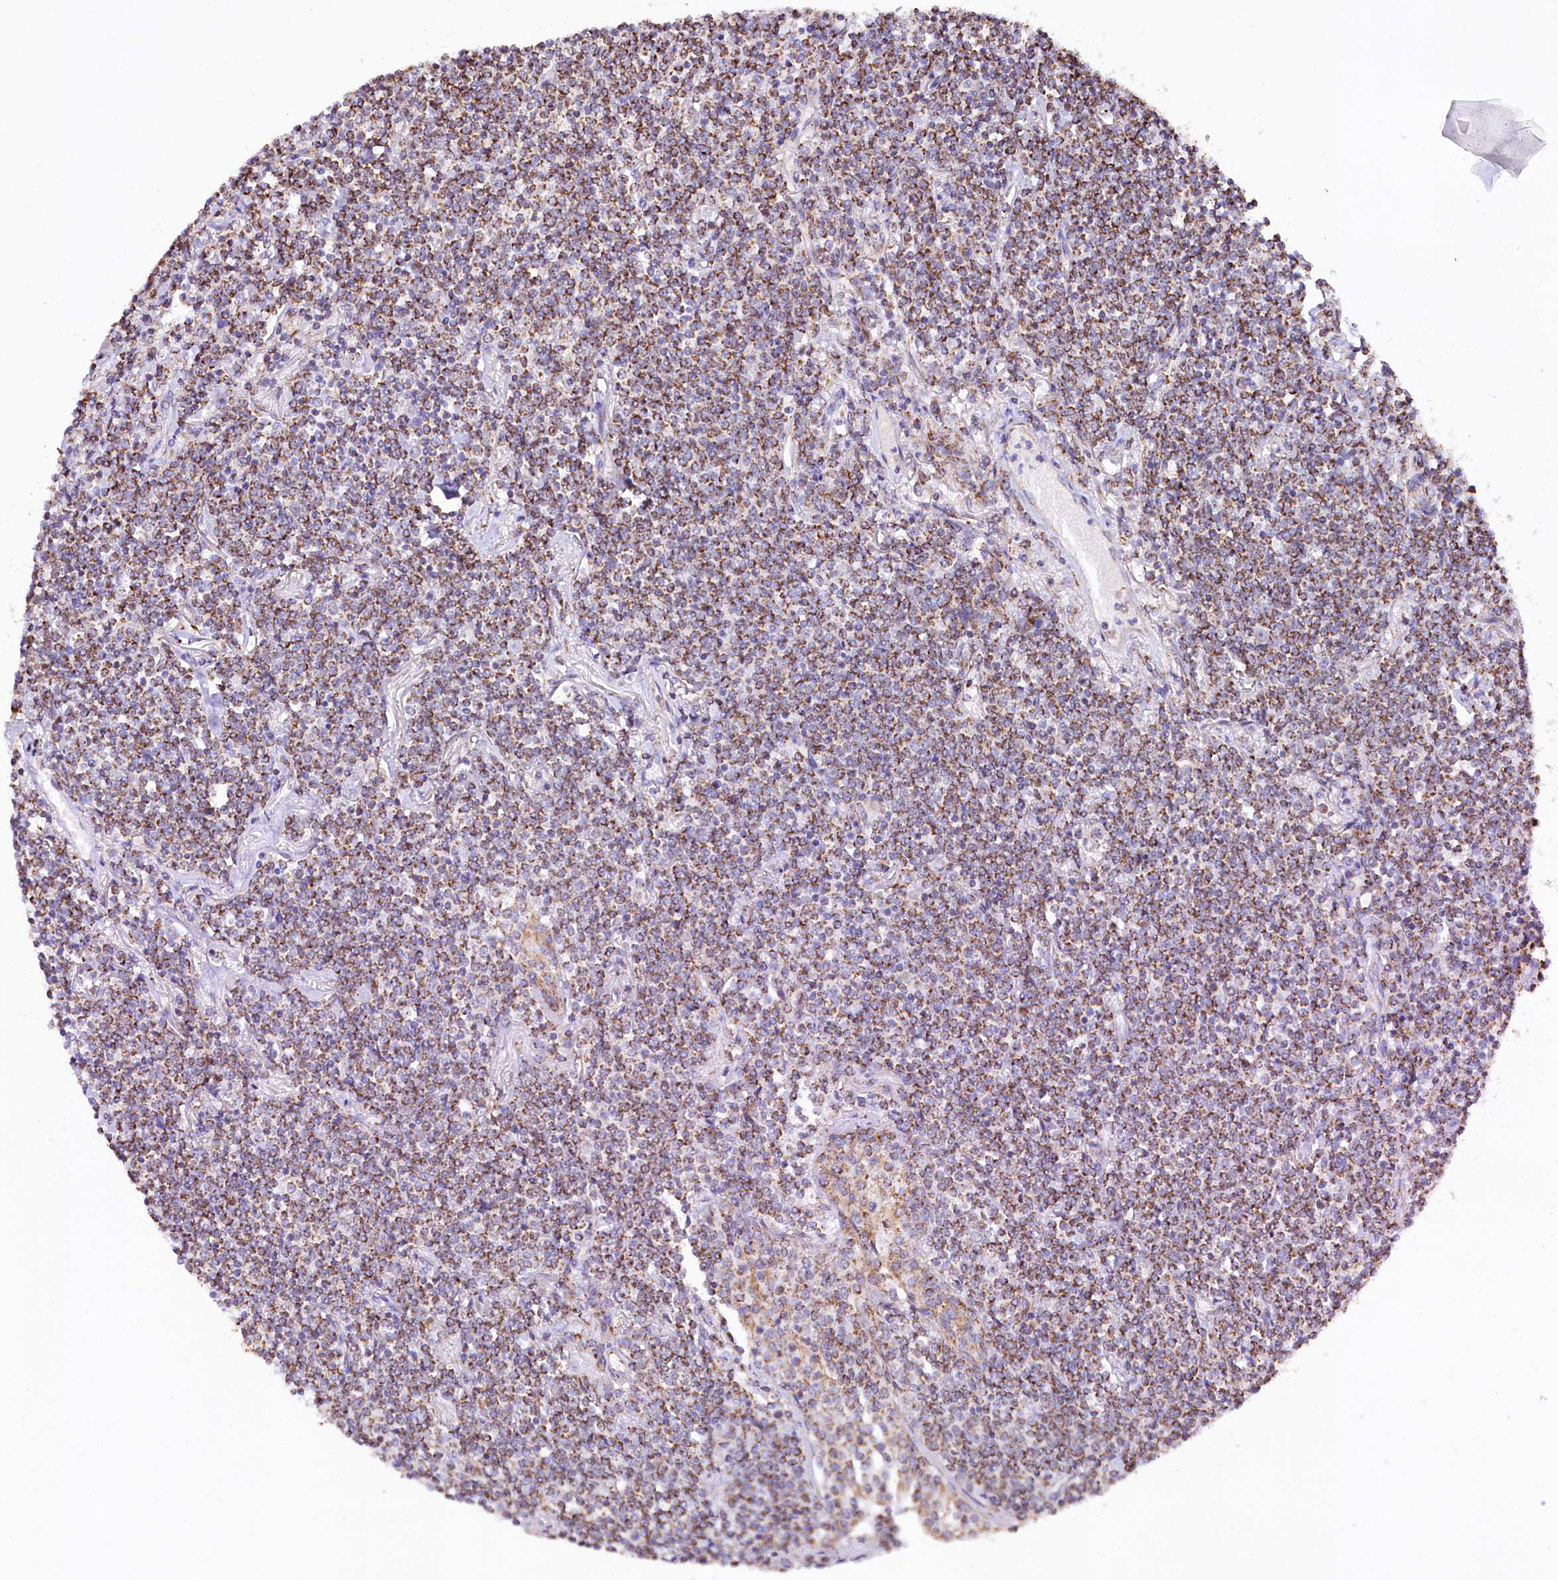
{"staining": {"intensity": "moderate", "quantity": ">75%", "location": "cytoplasmic/membranous"}, "tissue": "lymphoma", "cell_type": "Tumor cells", "image_type": "cancer", "snomed": [{"axis": "morphology", "description": "Malignant lymphoma, non-Hodgkin's type, Low grade"}, {"axis": "topography", "description": "Lung"}], "caption": "A histopathology image of lymphoma stained for a protein exhibits moderate cytoplasmic/membranous brown staining in tumor cells. Immunohistochemistry stains the protein of interest in brown and the nuclei are stained blue.", "gene": "APLP2", "patient": {"sex": "female", "age": 71}}